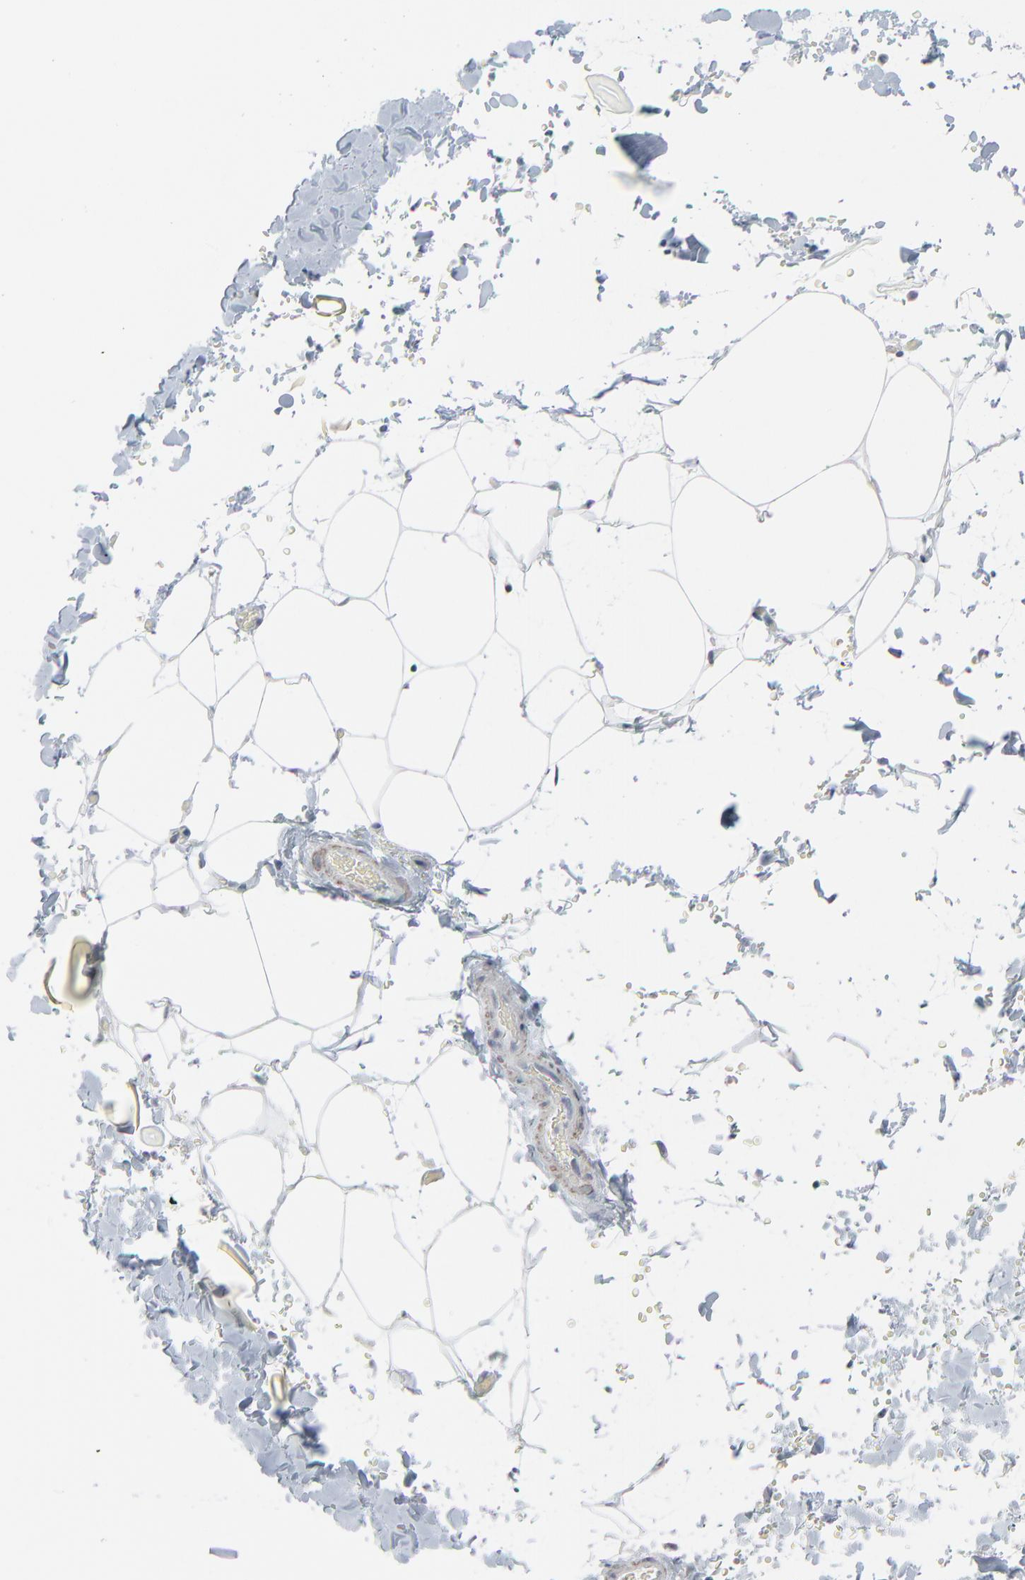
{"staining": {"intensity": "negative", "quantity": "none", "location": "none"}, "tissue": "adipose tissue", "cell_type": "Adipocytes", "image_type": "normal", "snomed": [{"axis": "morphology", "description": "Normal tissue, NOS"}, {"axis": "topography", "description": "Soft tissue"}], "caption": "Immunohistochemistry (IHC) of unremarkable adipose tissue exhibits no staining in adipocytes. The staining is performed using DAB (3,3'-diaminobenzidine) brown chromogen with nuclei counter-stained in using hematoxylin.", "gene": "SAGE1", "patient": {"sex": "male", "age": 72}}